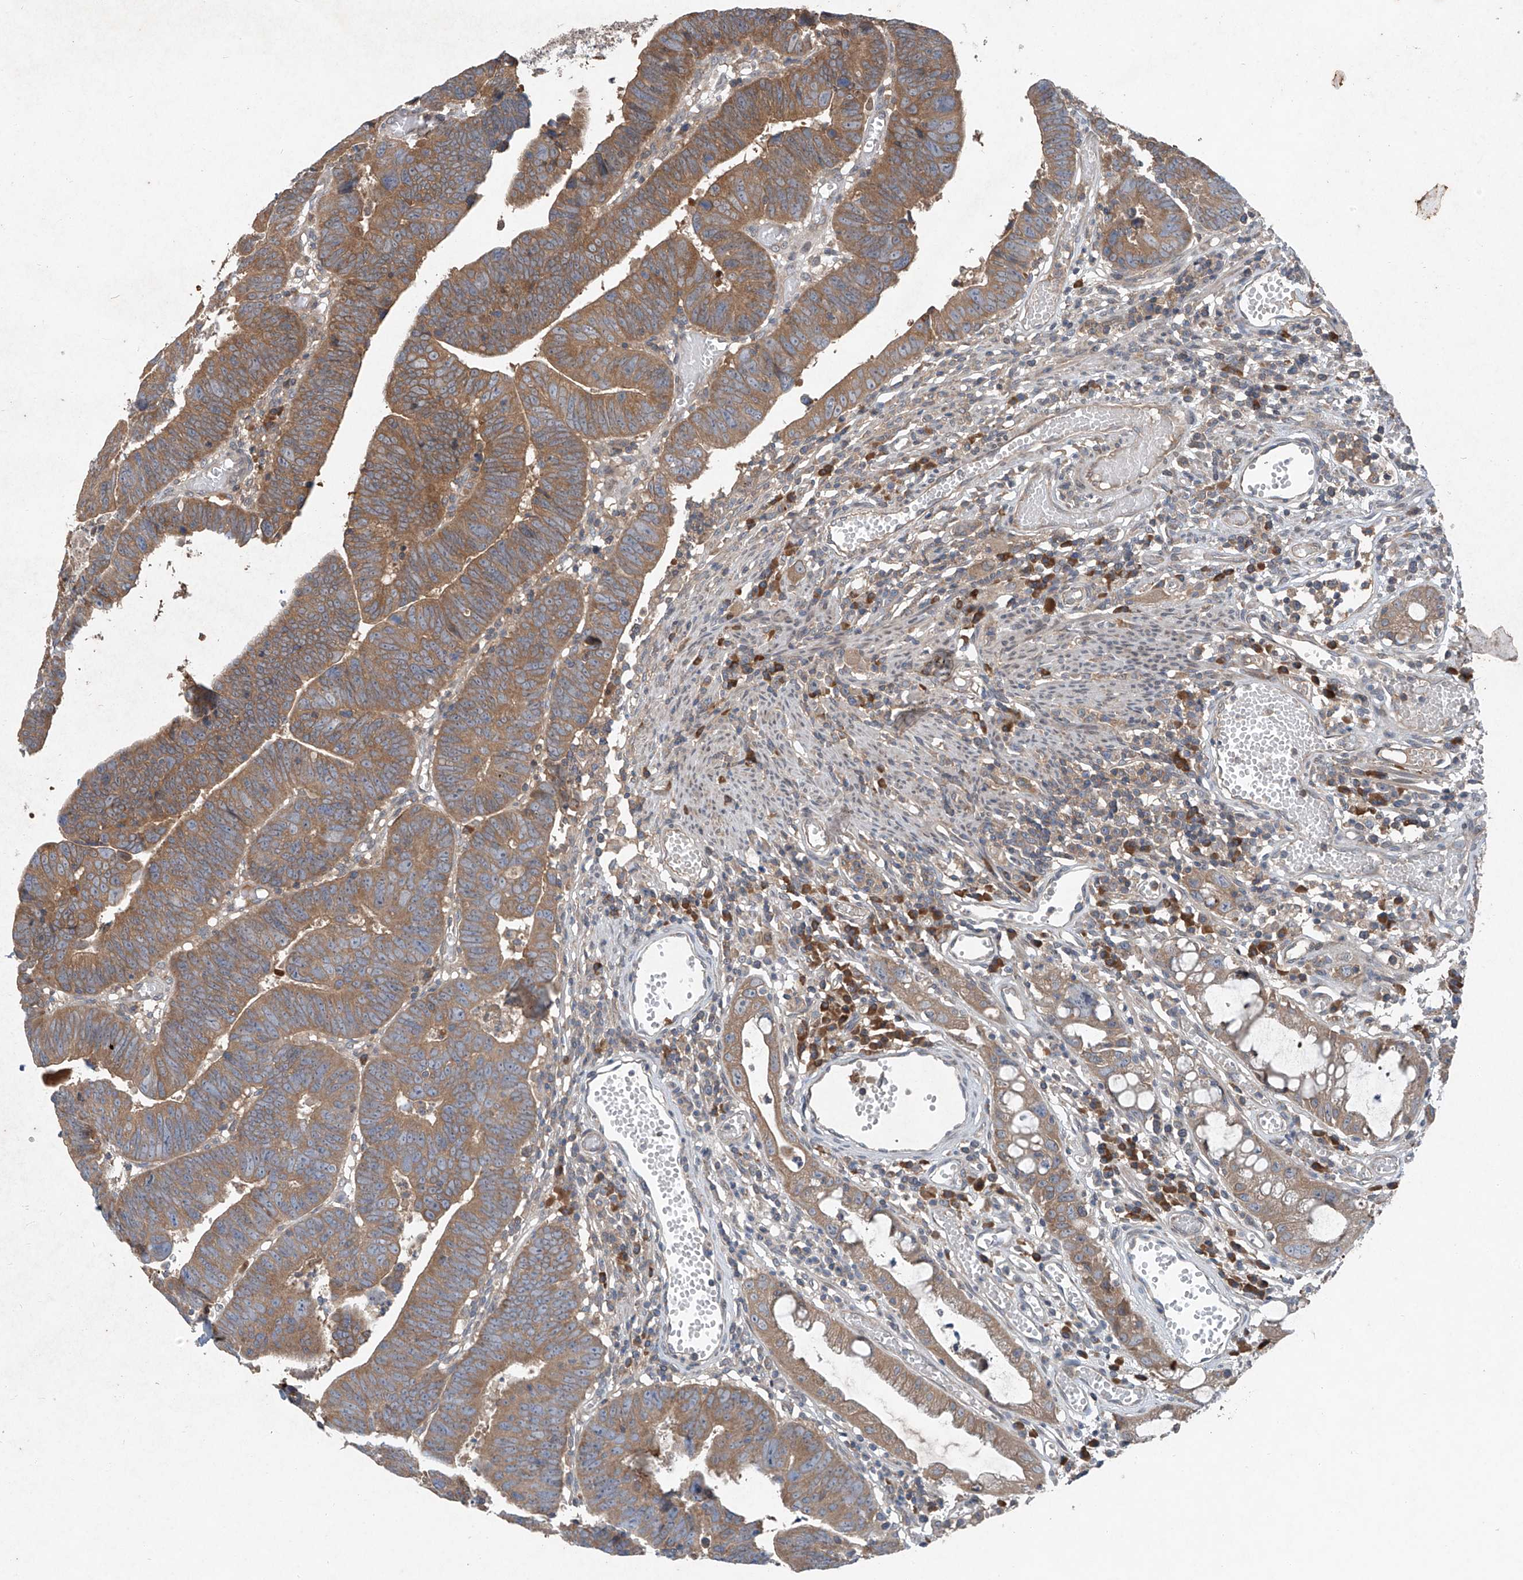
{"staining": {"intensity": "moderate", "quantity": ">75%", "location": "cytoplasmic/membranous"}, "tissue": "colorectal cancer", "cell_type": "Tumor cells", "image_type": "cancer", "snomed": [{"axis": "morphology", "description": "Adenocarcinoma, NOS"}, {"axis": "topography", "description": "Rectum"}], "caption": "Protein staining of colorectal adenocarcinoma tissue shows moderate cytoplasmic/membranous staining in about >75% of tumor cells. (brown staining indicates protein expression, while blue staining denotes nuclei).", "gene": "FOXRED2", "patient": {"sex": "female", "age": 65}}